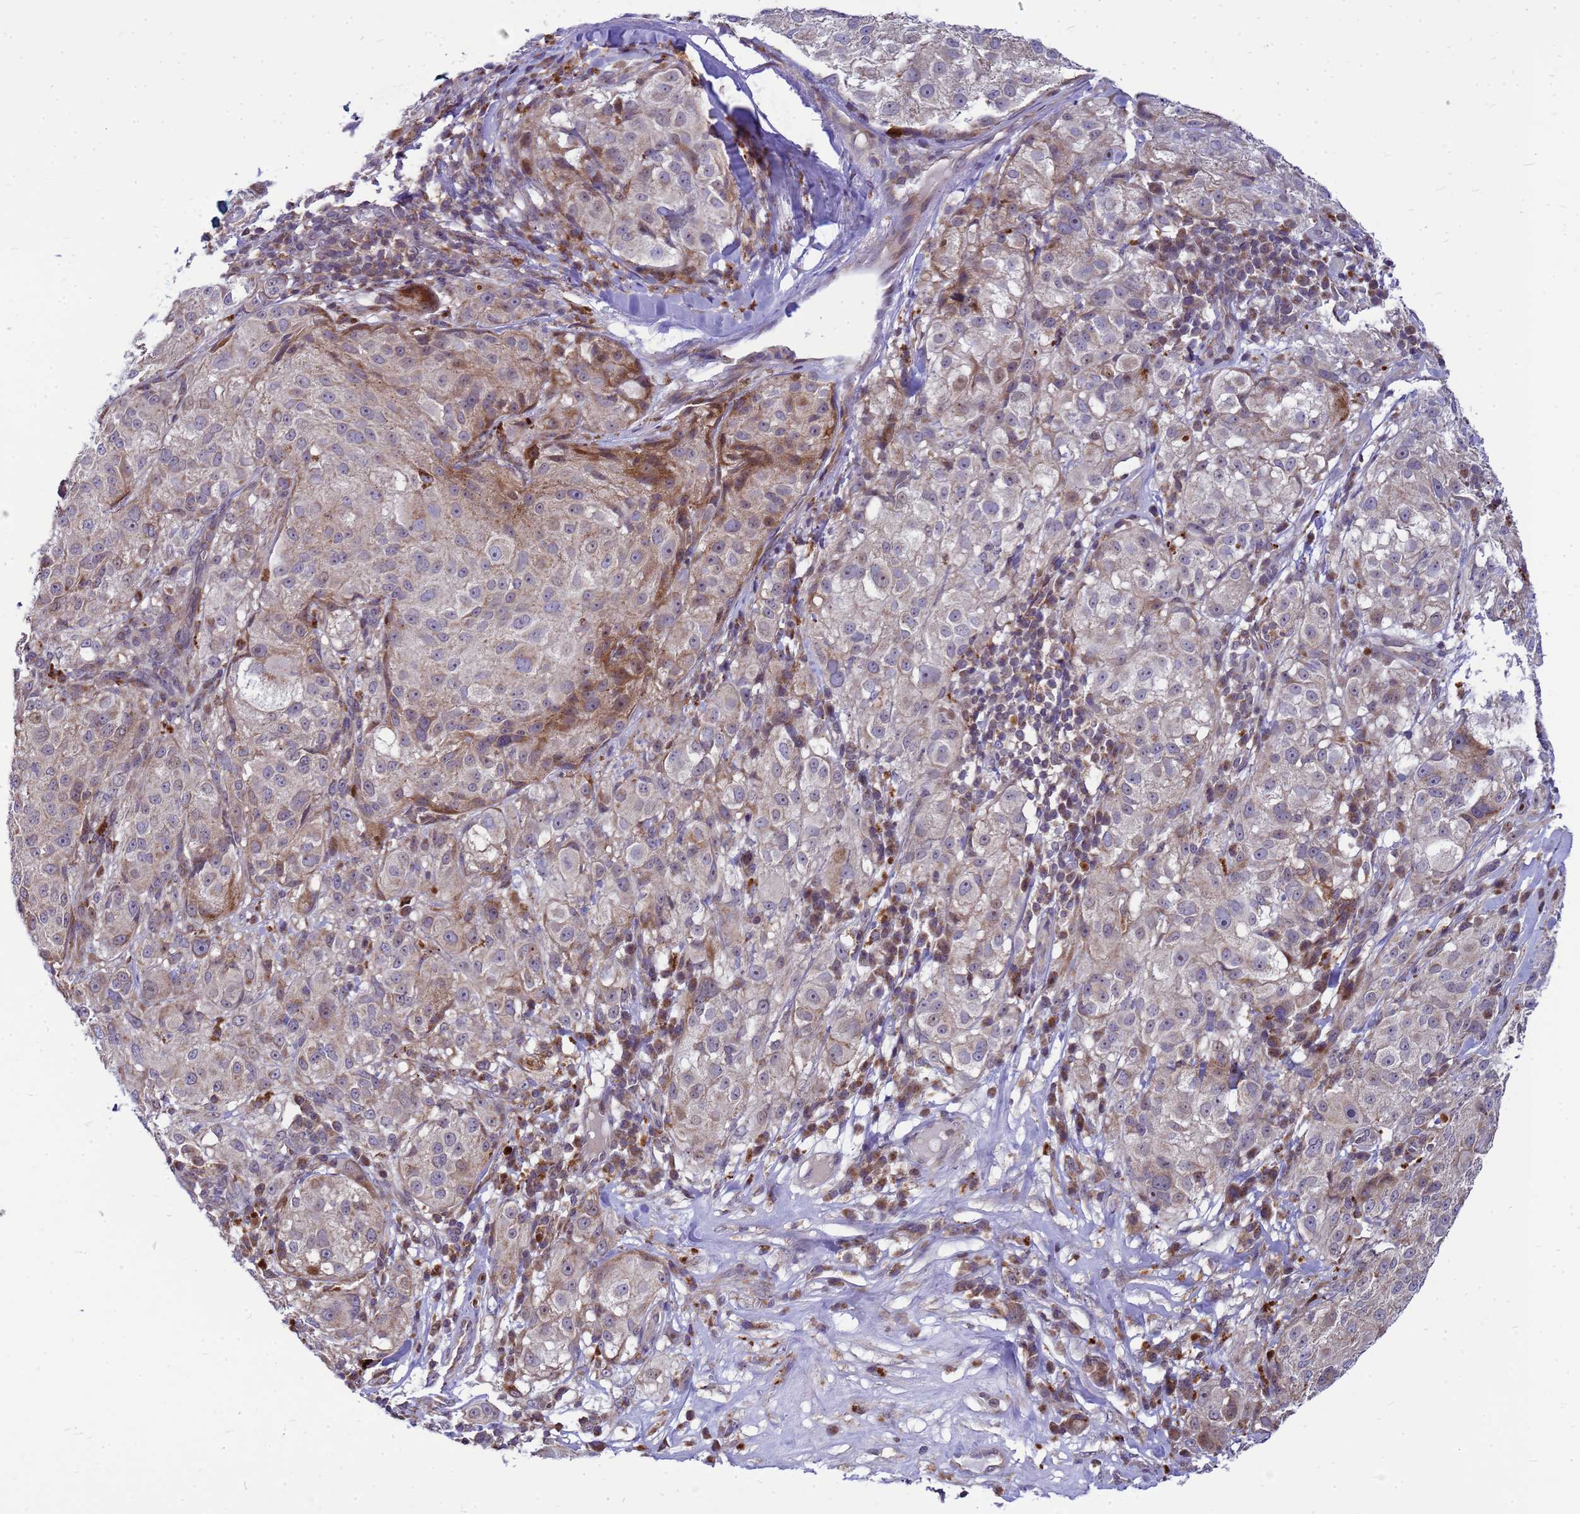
{"staining": {"intensity": "moderate", "quantity": "<25%", "location": "cytoplasmic/membranous"}, "tissue": "melanoma", "cell_type": "Tumor cells", "image_type": "cancer", "snomed": [{"axis": "morphology", "description": "Necrosis, NOS"}, {"axis": "morphology", "description": "Malignant melanoma, NOS"}, {"axis": "topography", "description": "Skin"}], "caption": "Human malignant melanoma stained with a brown dye displays moderate cytoplasmic/membranous positive staining in approximately <25% of tumor cells.", "gene": "C12orf43", "patient": {"sex": "female", "age": 87}}